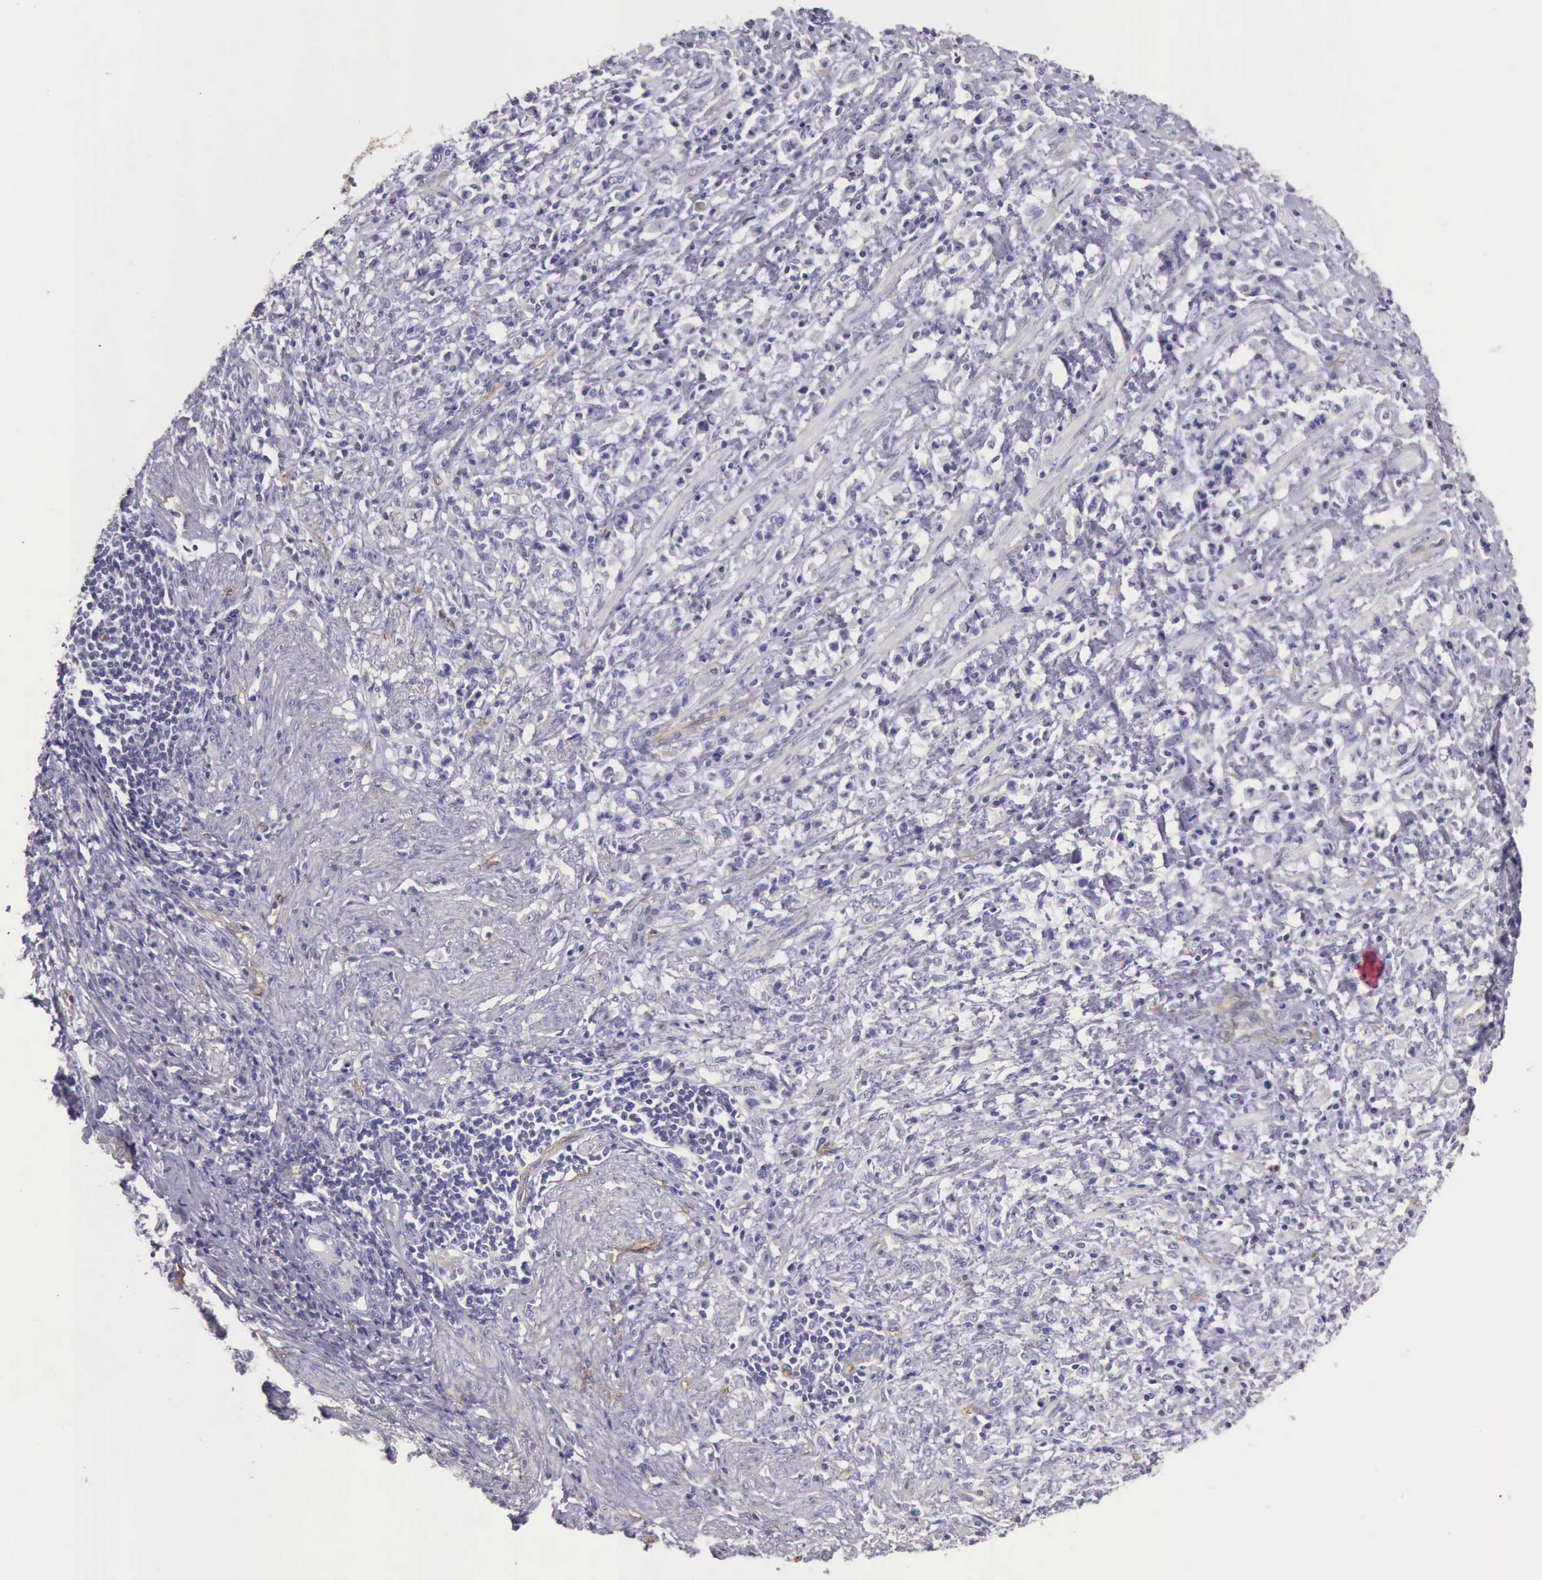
{"staining": {"intensity": "negative", "quantity": "none", "location": "none"}, "tissue": "stomach cancer", "cell_type": "Tumor cells", "image_type": "cancer", "snomed": [{"axis": "morphology", "description": "Adenocarcinoma, NOS"}, {"axis": "topography", "description": "Stomach, lower"}], "caption": "Immunohistochemistry micrograph of human stomach cancer stained for a protein (brown), which exhibits no staining in tumor cells.", "gene": "TCEANC", "patient": {"sex": "male", "age": 88}}